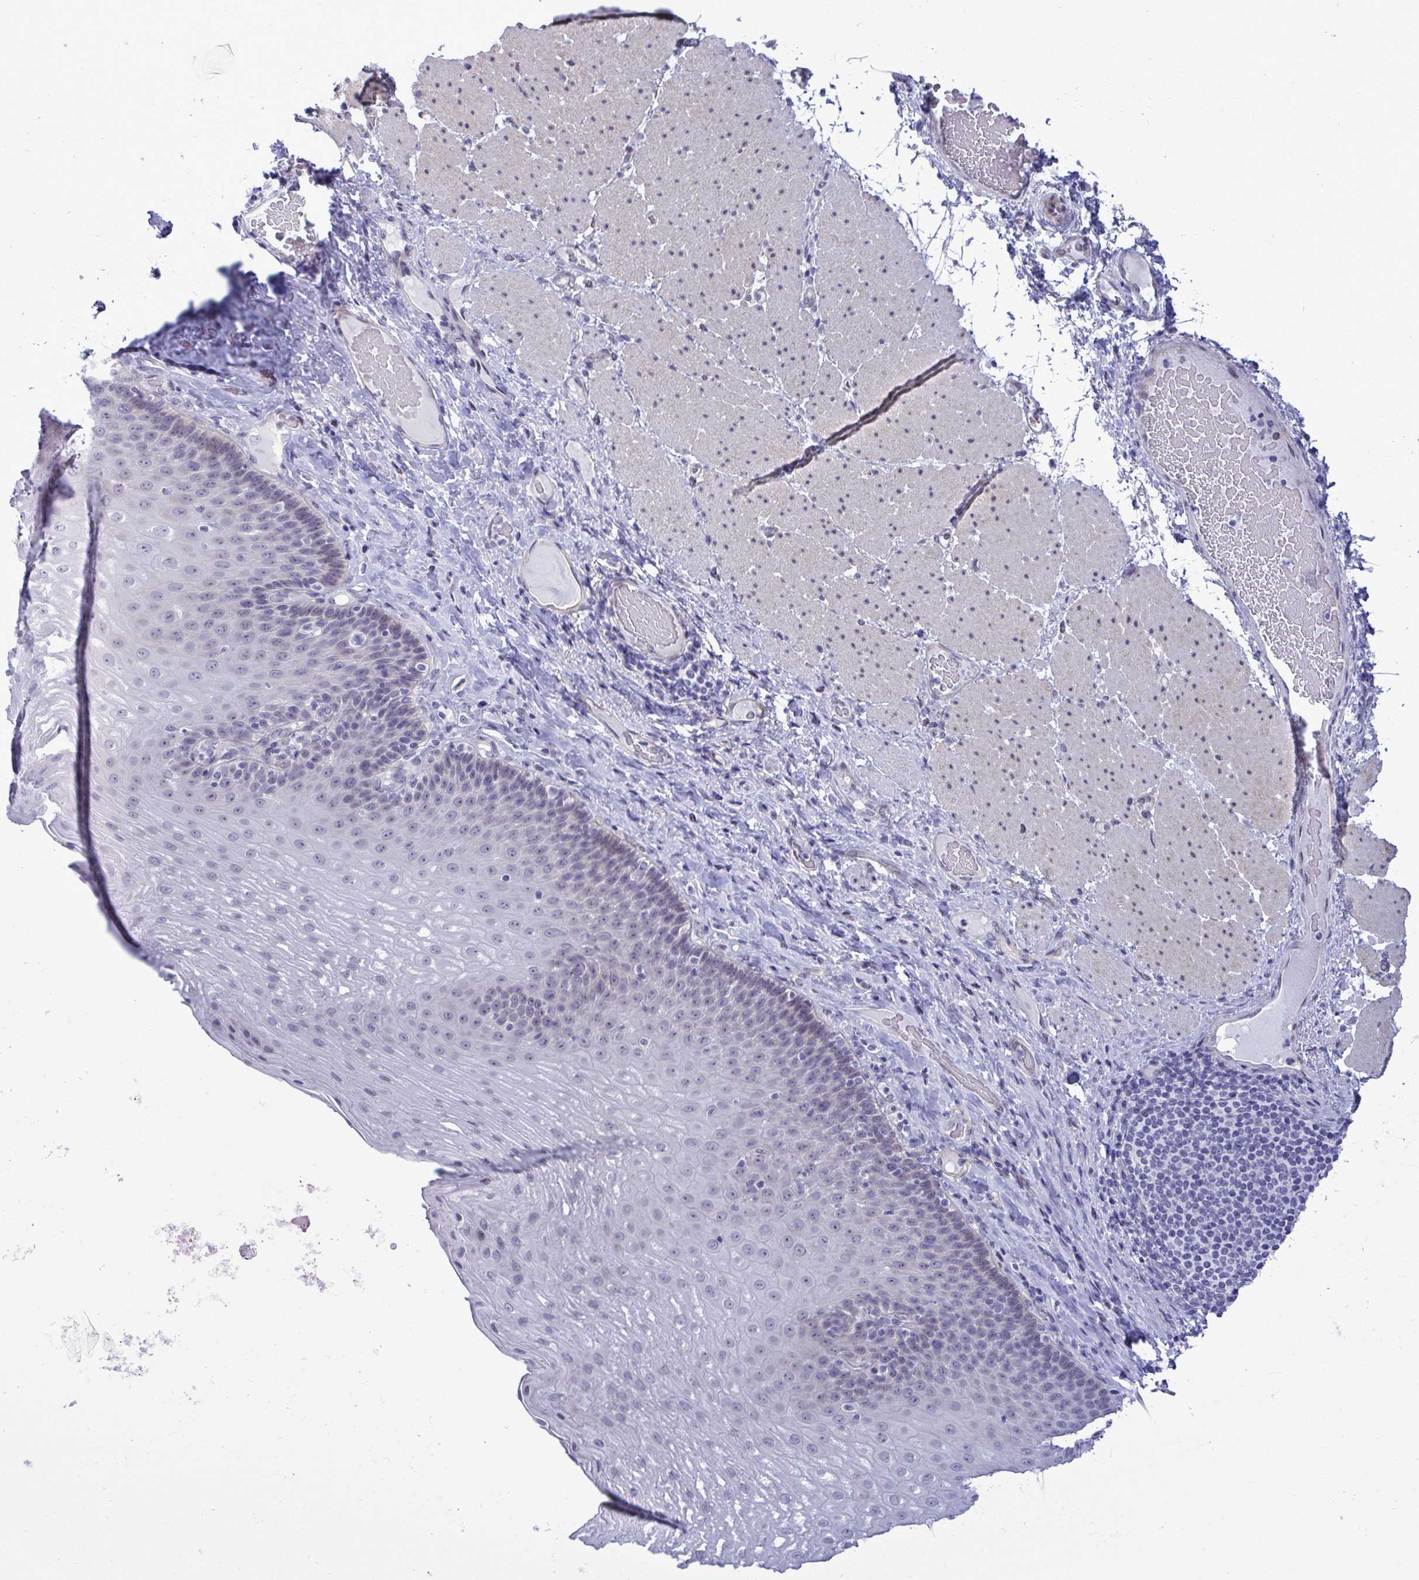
{"staining": {"intensity": "weak", "quantity": "<25%", "location": "nuclear"}, "tissue": "esophagus", "cell_type": "Squamous epithelial cells", "image_type": "normal", "snomed": [{"axis": "morphology", "description": "Normal tissue, NOS"}, {"axis": "topography", "description": "Esophagus"}], "caption": "Squamous epithelial cells are negative for protein expression in unremarkable human esophagus. (DAB (3,3'-diaminobenzidine) immunohistochemistry with hematoxylin counter stain).", "gene": "MFSD4A", "patient": {"sex": "male", "age": 62}}